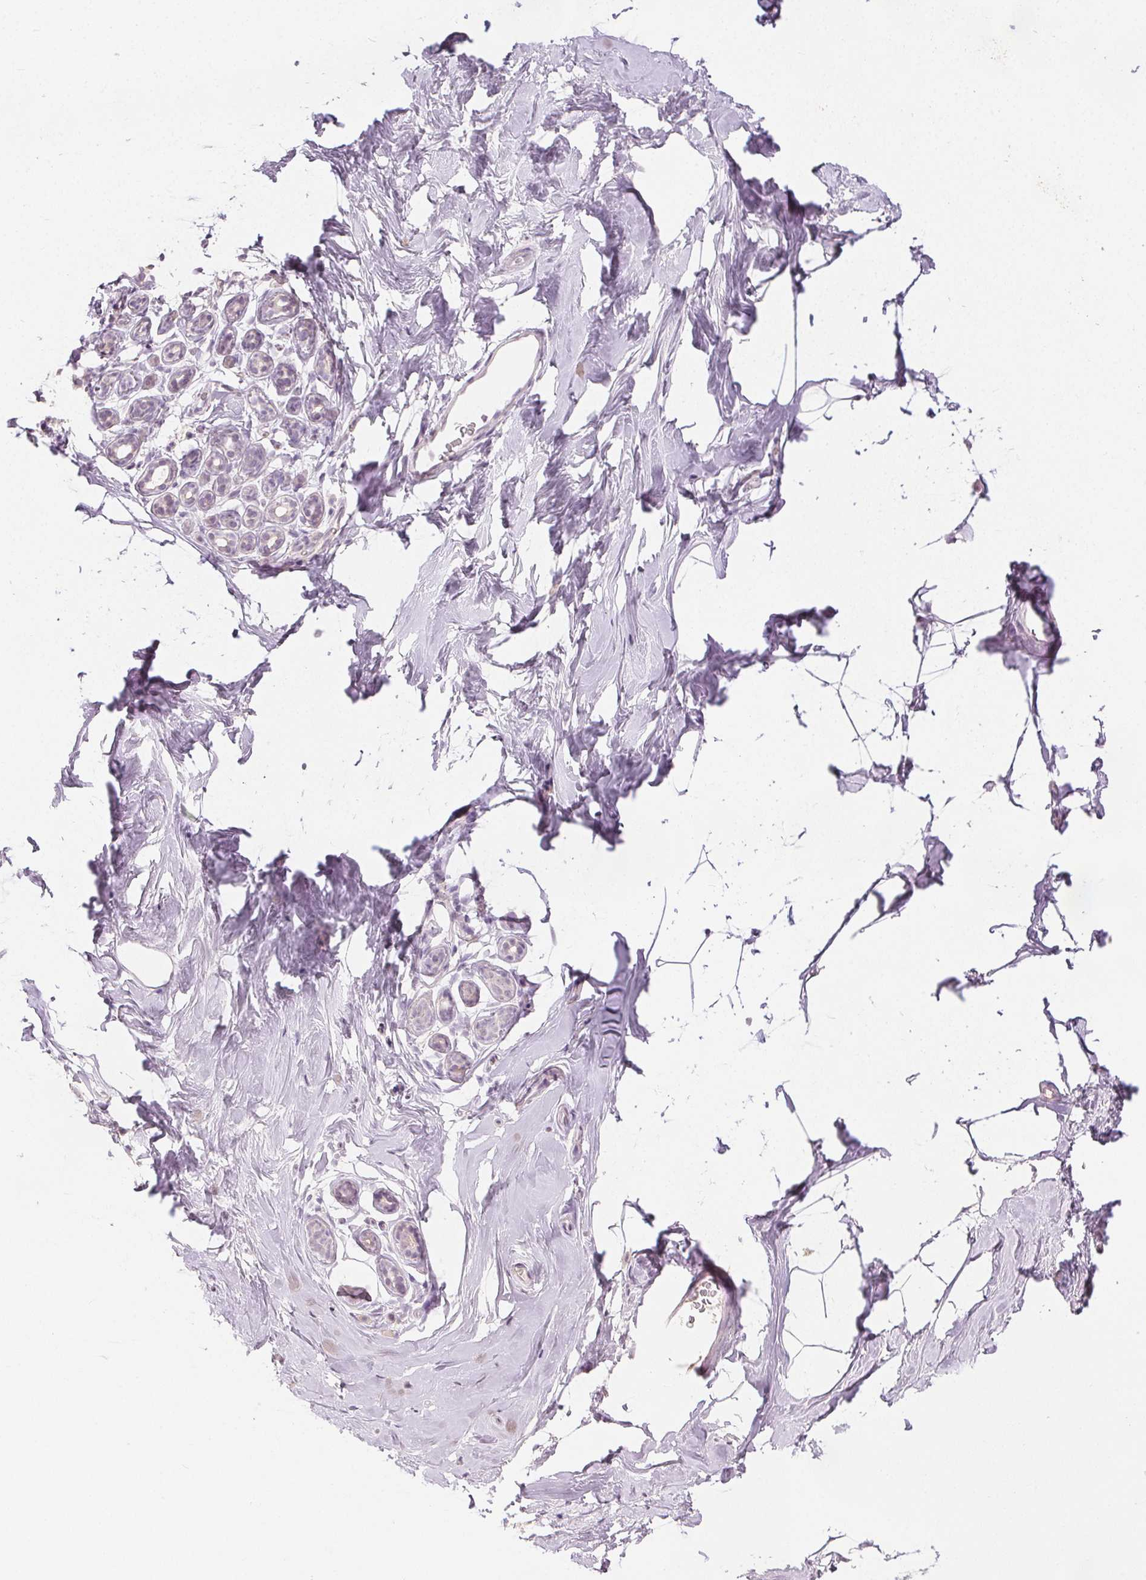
{"staining": {"intensity": "negative", "quantity": "none", "location": "none"}, "tissue": "breast", "cell_type": "Adipocytes", "image_type": "normal", "snomed": [{"axis": "morphology", "description": "Normal tissue, NOS"}, {"axis": "topography", "description": "Breast"}], "caption": "Adipocytes show no significant protein staining in unremarkable breast. (DAB immunohistochemistry visualized using brightfield microscopy, high magnification).", "gene": "ANLN", "patient": {"sex": "female", "age": 32}}